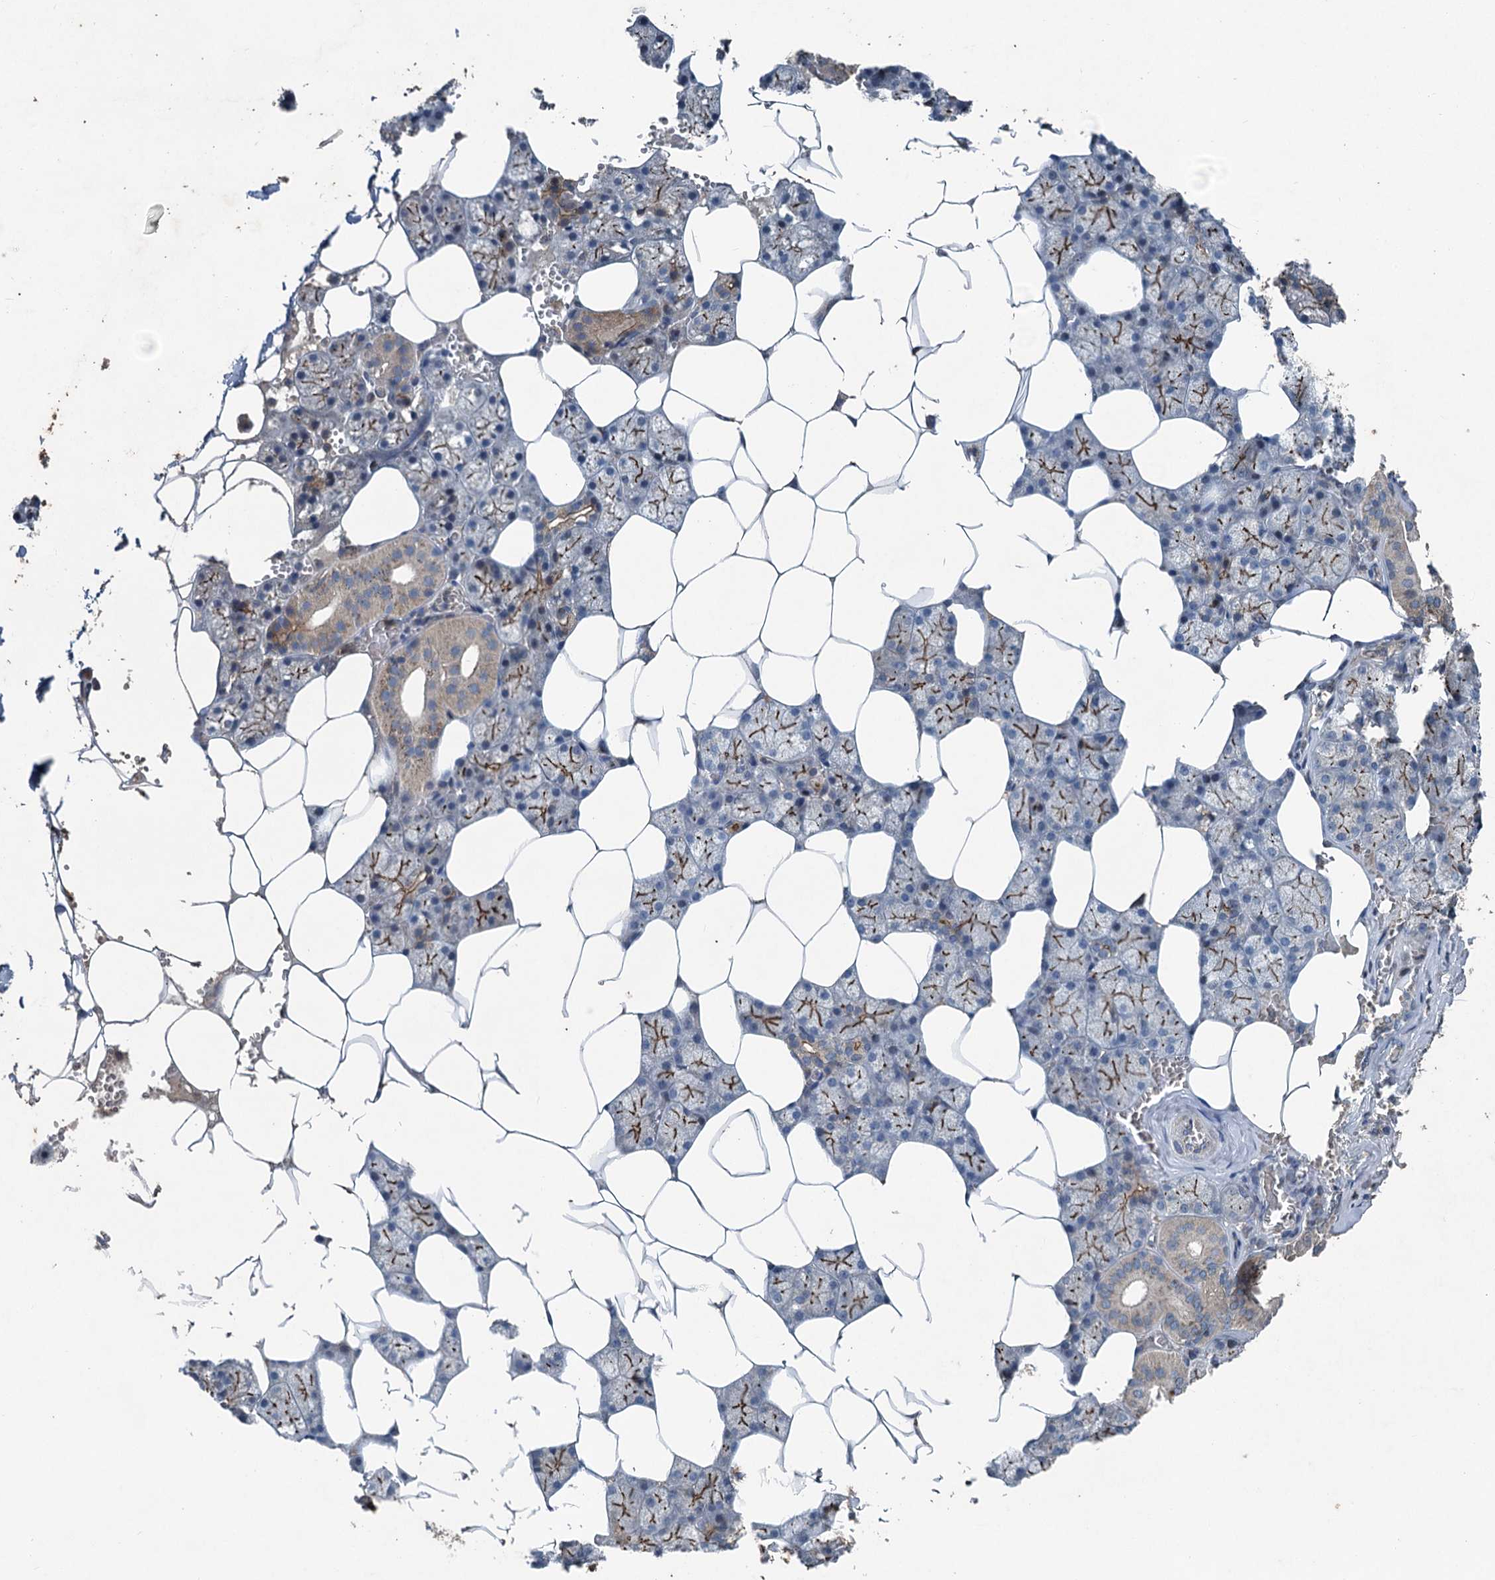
{"staining": {"intensity": "moderate", "quantity": "25%-75%", "location": "cytoplasmic/membranous"}, "tissue": "salivary gland", "cell_type": "Glandular cells", "image_type": "normal", "snomed": [{"axis": "morphology", "description": "Normal tissue, NOS"}, {"axis": "topography", "description": "Salivary gland"}], "caption": "This micrograph demonstrates IHC staining of unremarkable salivary gland, with medium moderate cytoplasmic/membranous staining in about 25%-75% of glandular cells.", "gene": "TAPBPL", "patient": {"sex": "male", "age": 62}}